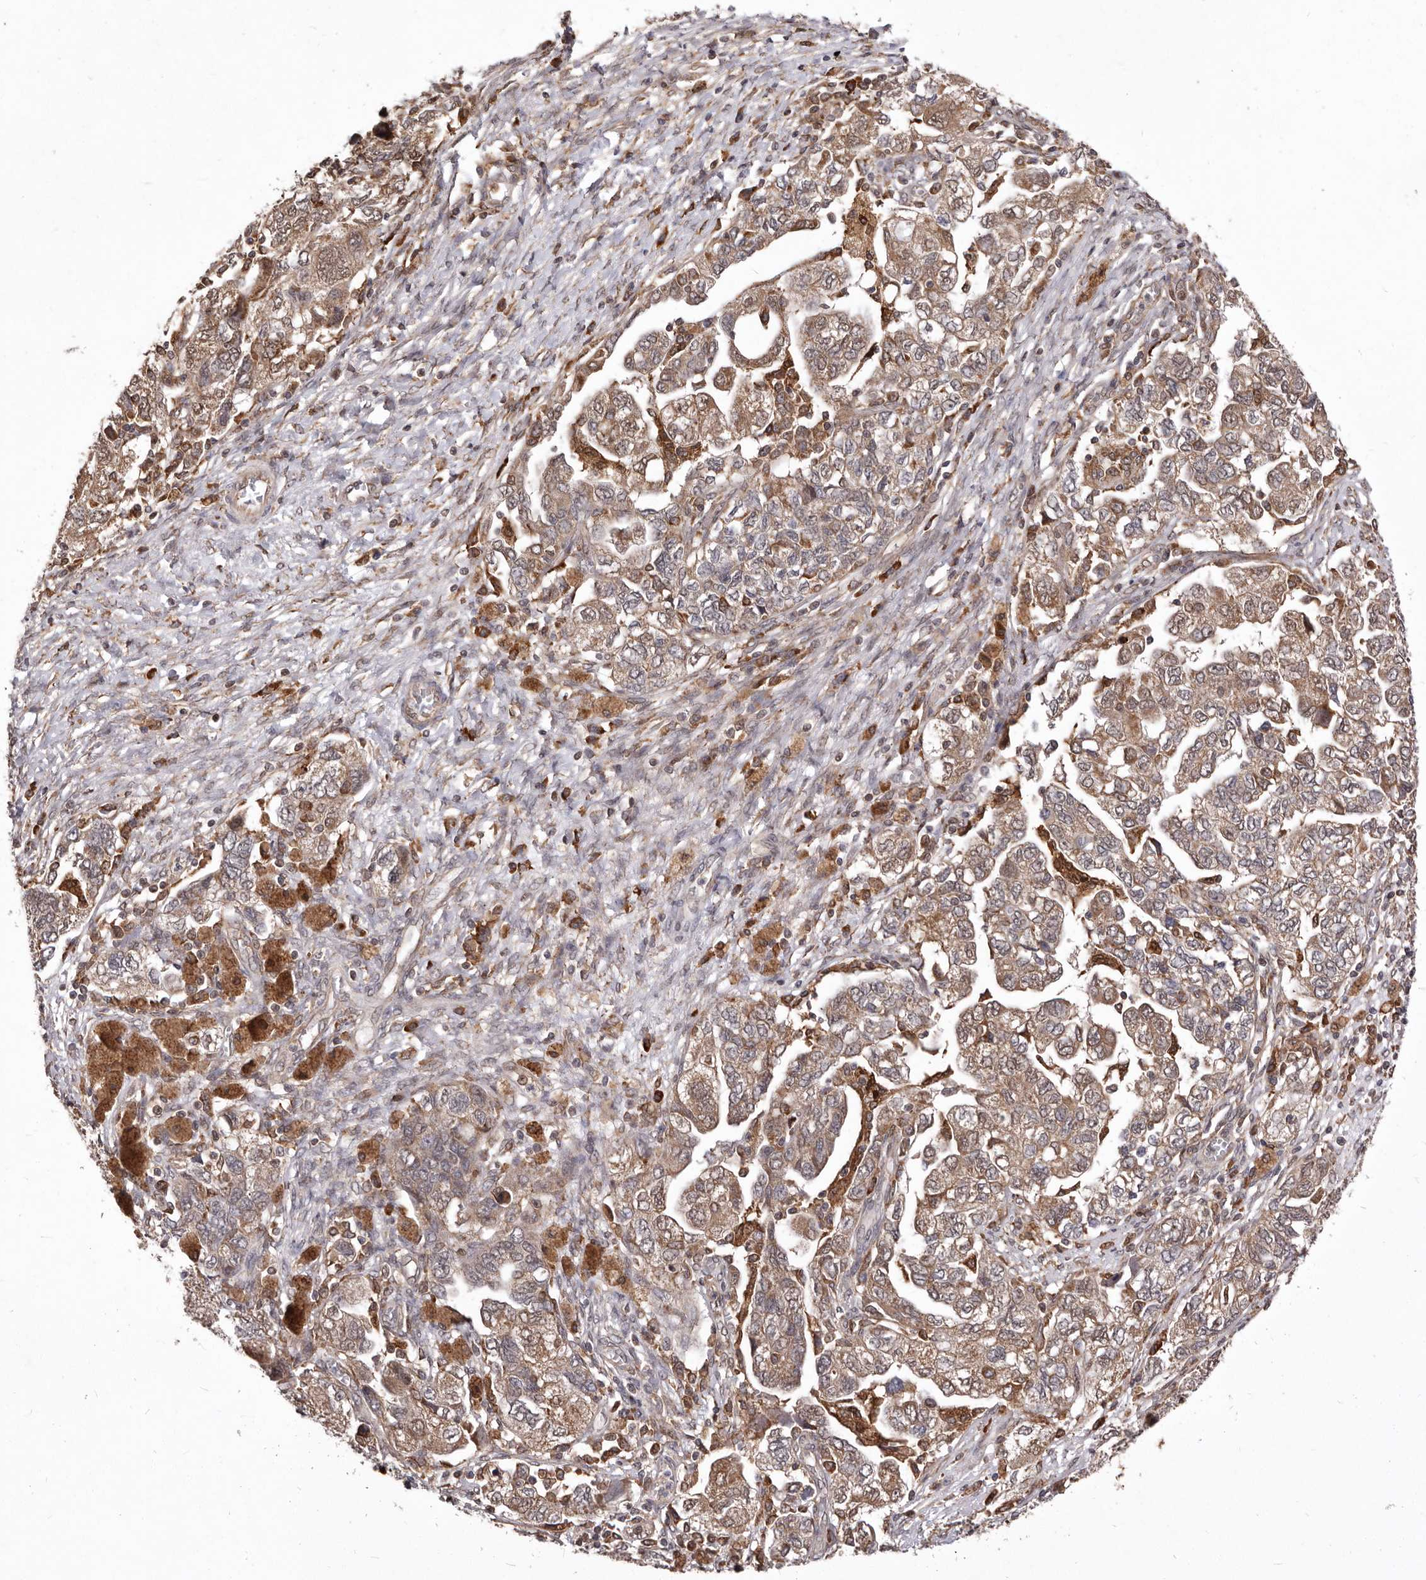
{"staining": {"intensity": "weak", "quantity": ">75%", "location": "cytoplasmic/membranous"}, "tissue": "ovarian cancer", "cell_type": "Tumor cells", "image_type": "cancer", "snomed": [{"axis": "morphology", "description": "Carcinoma, NOS"}, {"axis": "morphology", "description": "Cystadenocarcinoma, serous, NOS"}, {"axis": "topography", "description": "Ovary"}], "caption": "A brown stain labels weak cytoplasmic/membranous expression of a protein in ovarian cancer tumor cells. Nuclei are stained in blue.", "gene": "RRM2B", "patient": {"sex": "female", "age": 69}}